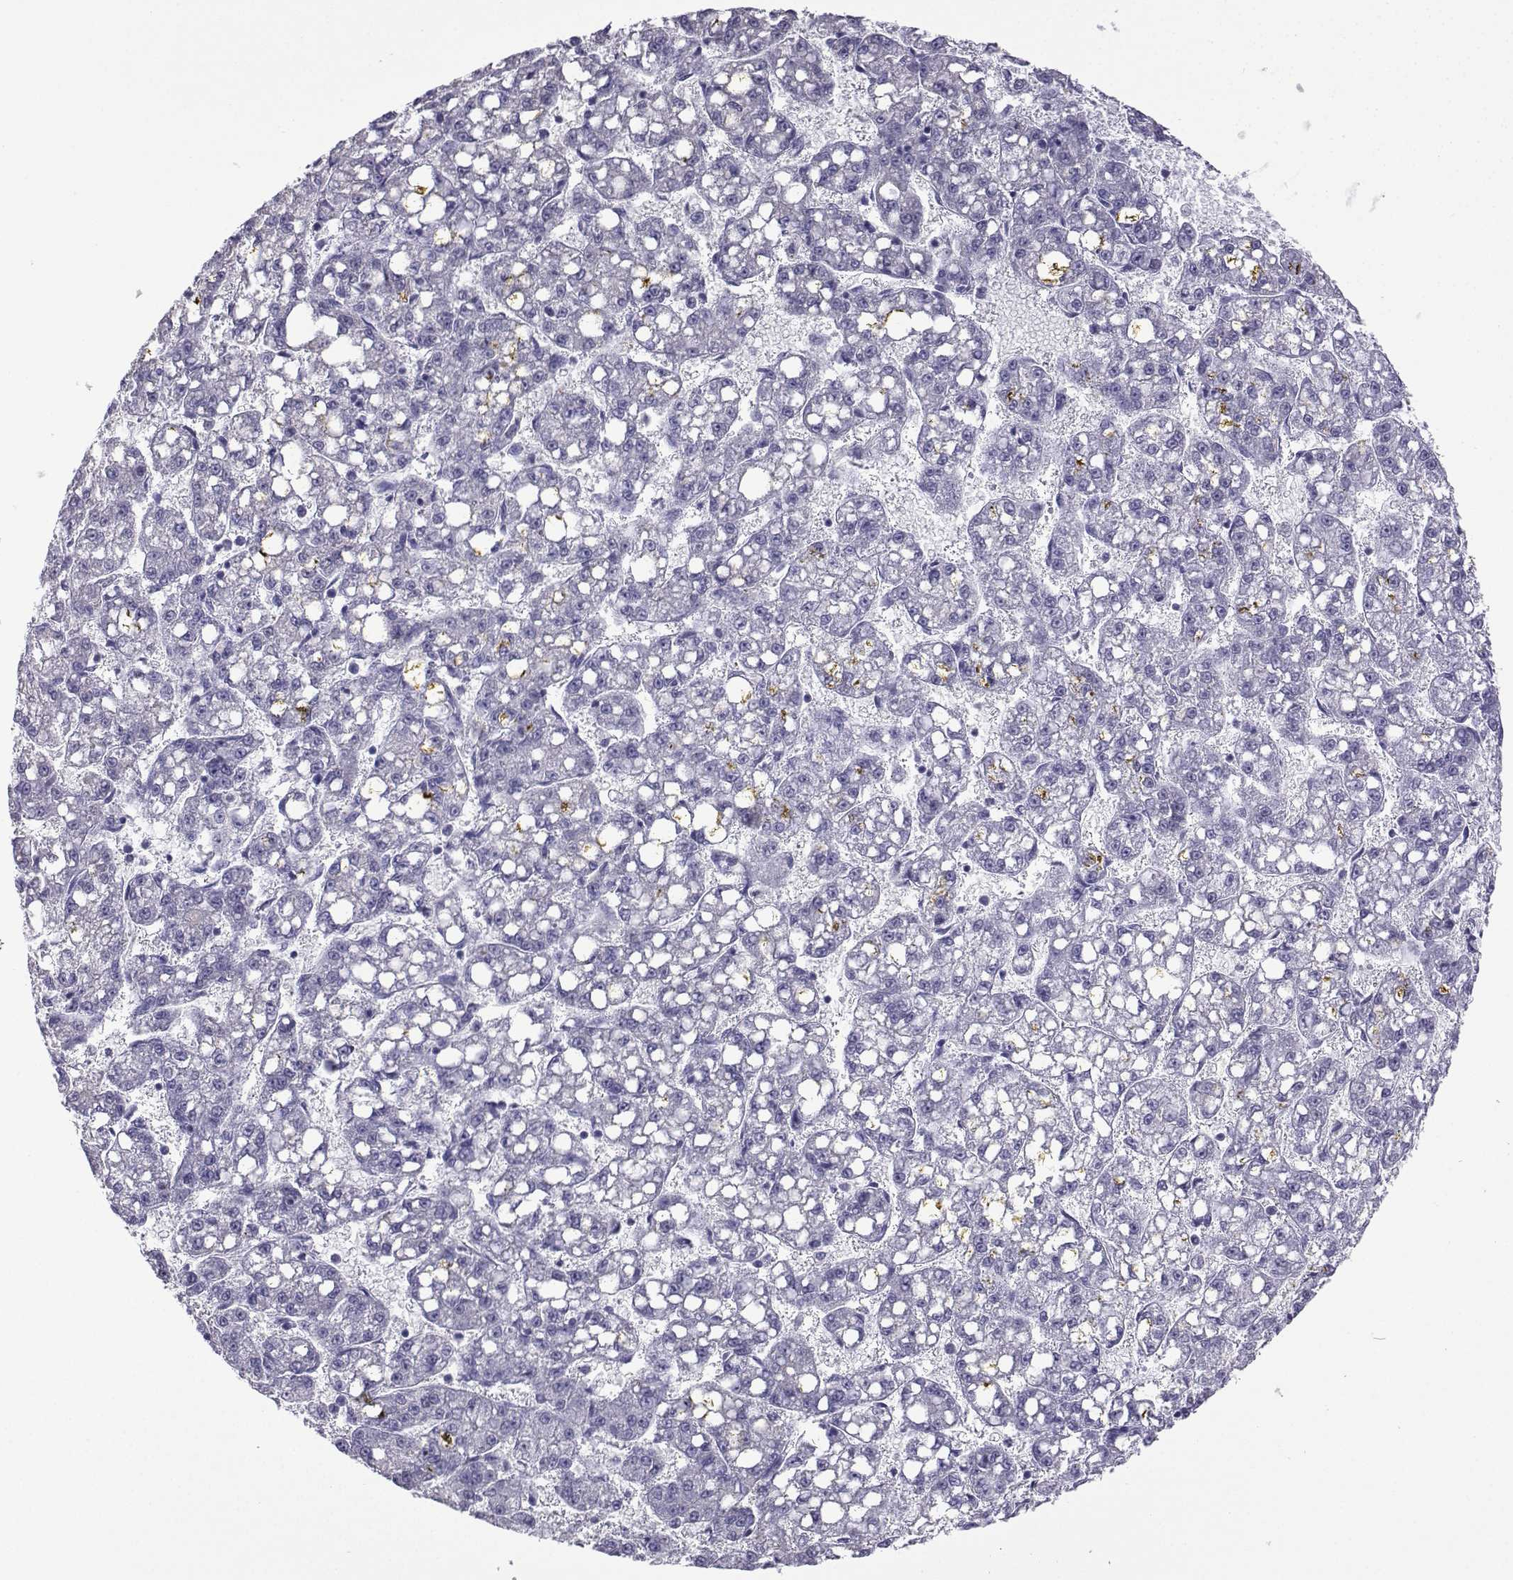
{"staining": {"intensity": "negative", "quantity": "none", "location": "none"}, "tissue": "liver cancer", "cell_type": "Tumor cells", "image_type": "cancer", "snomed": [{"axis": "morphology", "description": "Carcinoma, Hepatocellular, NOS"}, {"axis": "topography", "description": "Liver"}], "caption": "Immunohistochemistry histopathology image of liver cancer stained for a protein (brown), which shows no expression in tumor cells.", "gene": "CFAP70", "patient": {"sex": "female", "age": 65}}